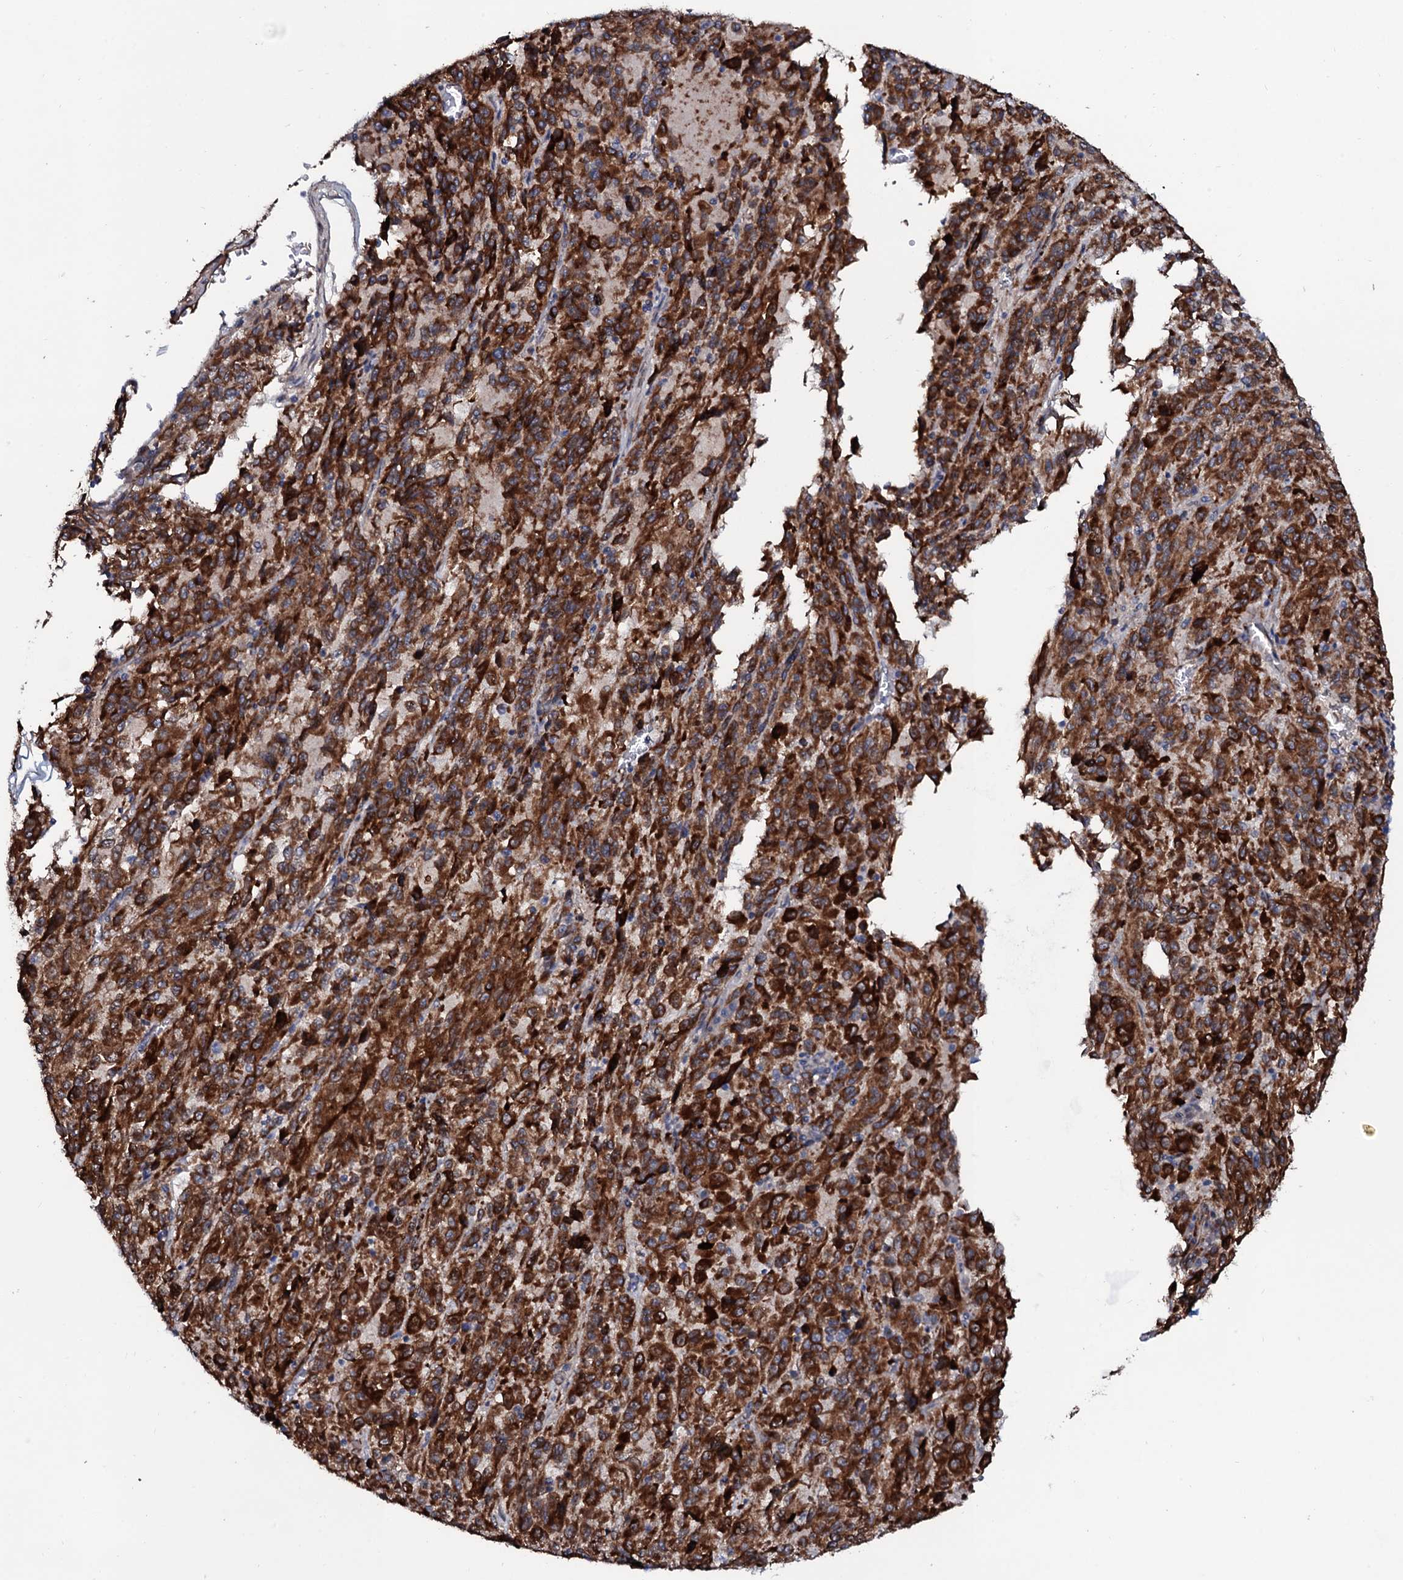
{"staining": {"intensity": "strong", "quantity": ">75%", "location": "cytoplasmic/membranous"}, "tissue": "melanoma", "cell_type": "Tumor cells", "image_type": "cancer", "snomed": [{"axis": "morphology", "description": "Malignant melanoma, Metastatic site"}, {"axis": "topography", "description": "Lung"}], "caption": "Malignant melanoma (metastatic site) stained with DAB (3,3'-diaminobenzidine) IHC exhibits high levels of strong cytoplasmic/membranous positivity in about >75% of tumor cells. (Stains: DAB in brown, nuclei in blue, Microscopy: brightfield microscopy at high magnification).", "gene": "PPP1R3D", "patient": {"sex": "male", "age": 64}}